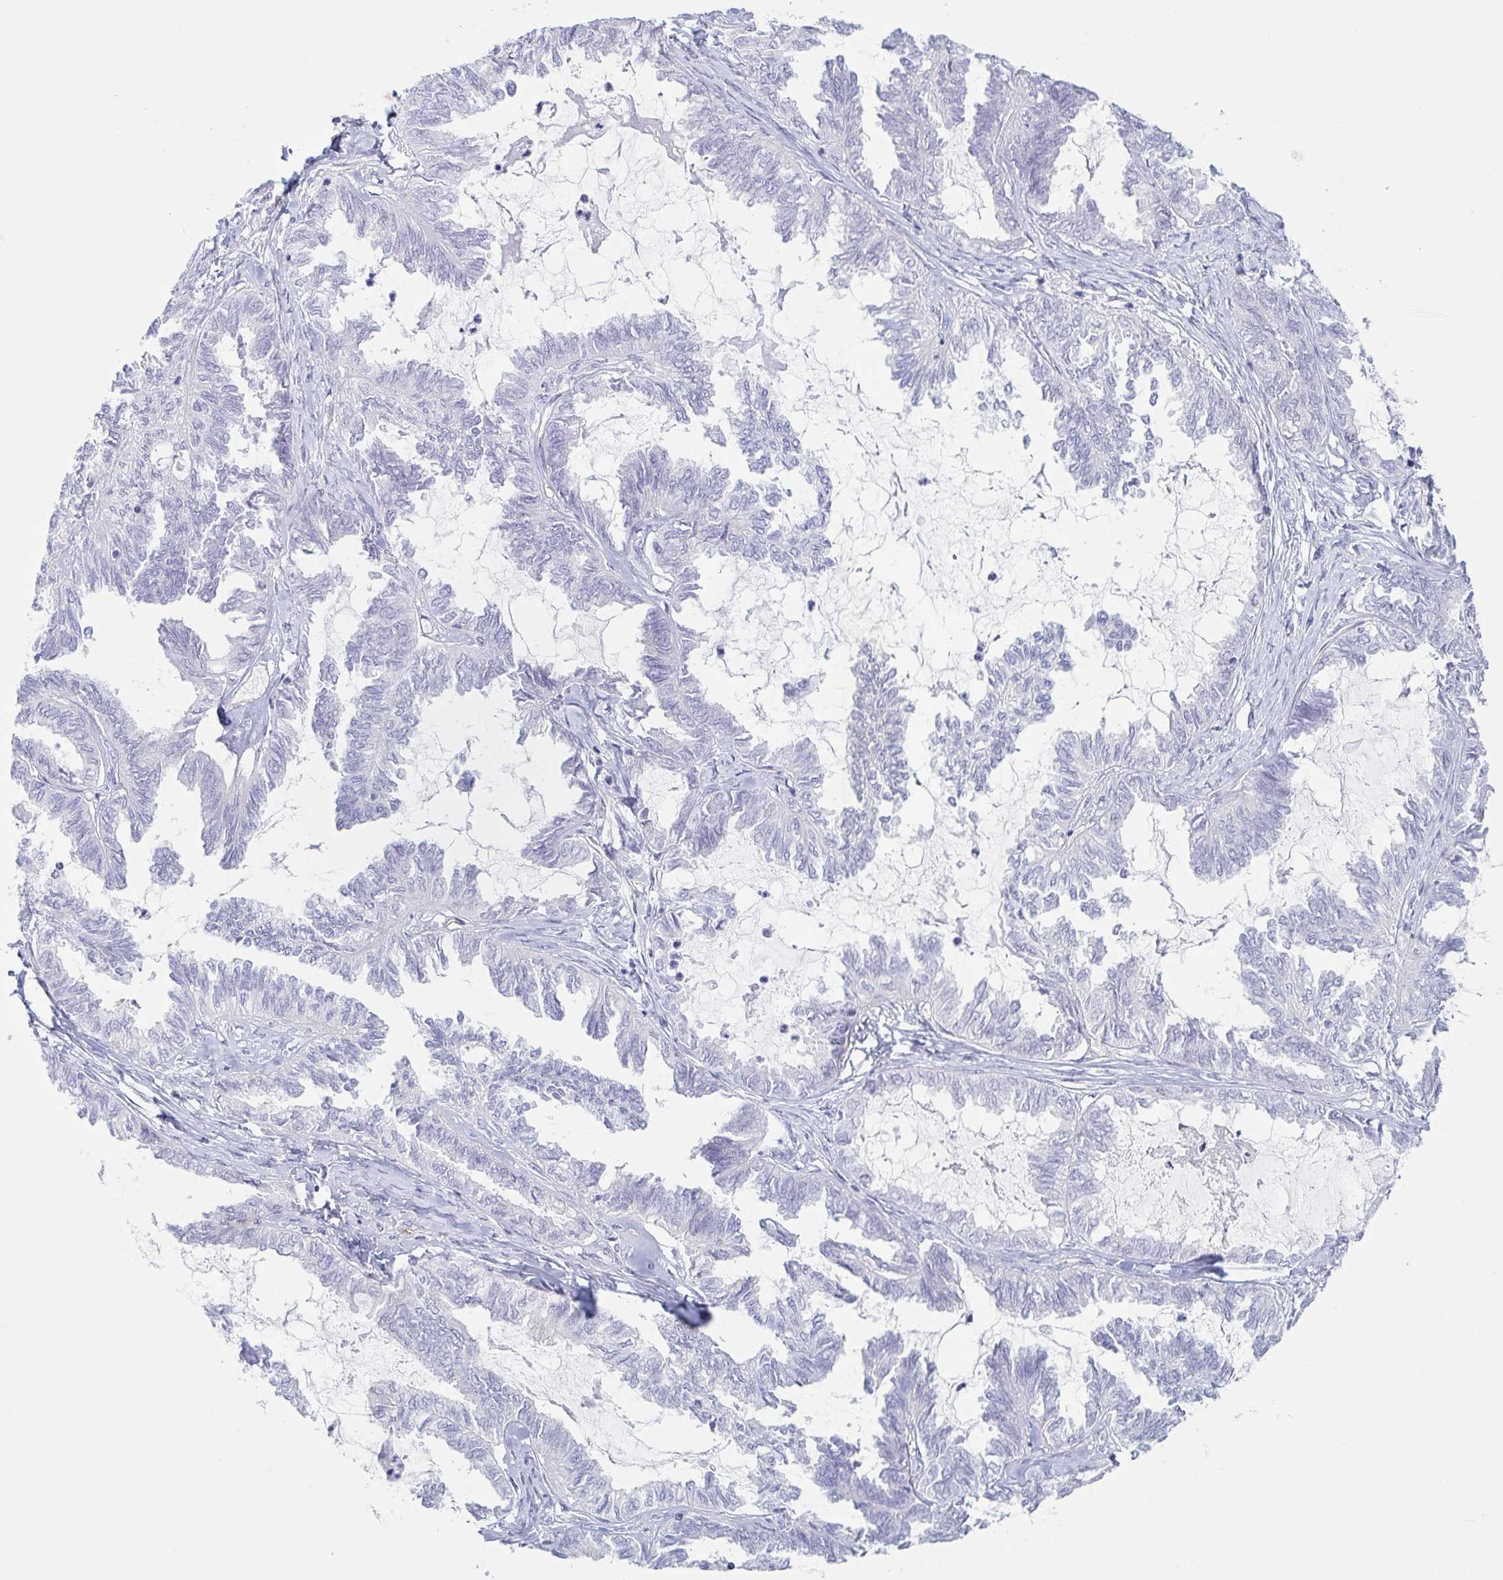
{"staining": {"intensity": "weak", "quantity": "<25%", "location": "cytoplasmic/membranous"}, "tissue": "ovarian cancer", "cell_type": "Tumor cells", "image_type": "cancer", "snomed": [{"axis": "morphology", "description": "Carcinoma, endometroid"}, {"axis": "topography", "description": "Ovary"}], "caption": "Ovarian cancer (endometroid carcinoma) was stained to show a protein in brown. There is no significant positivity in tumor cells. The staining is performed using DAB (3,3'-diaminobenzidine) brown chromogen with nuclei counter-stained in using hematoxylin.", "gene": "TNNI2", "patient": {"sex": "female", "age": 70}}